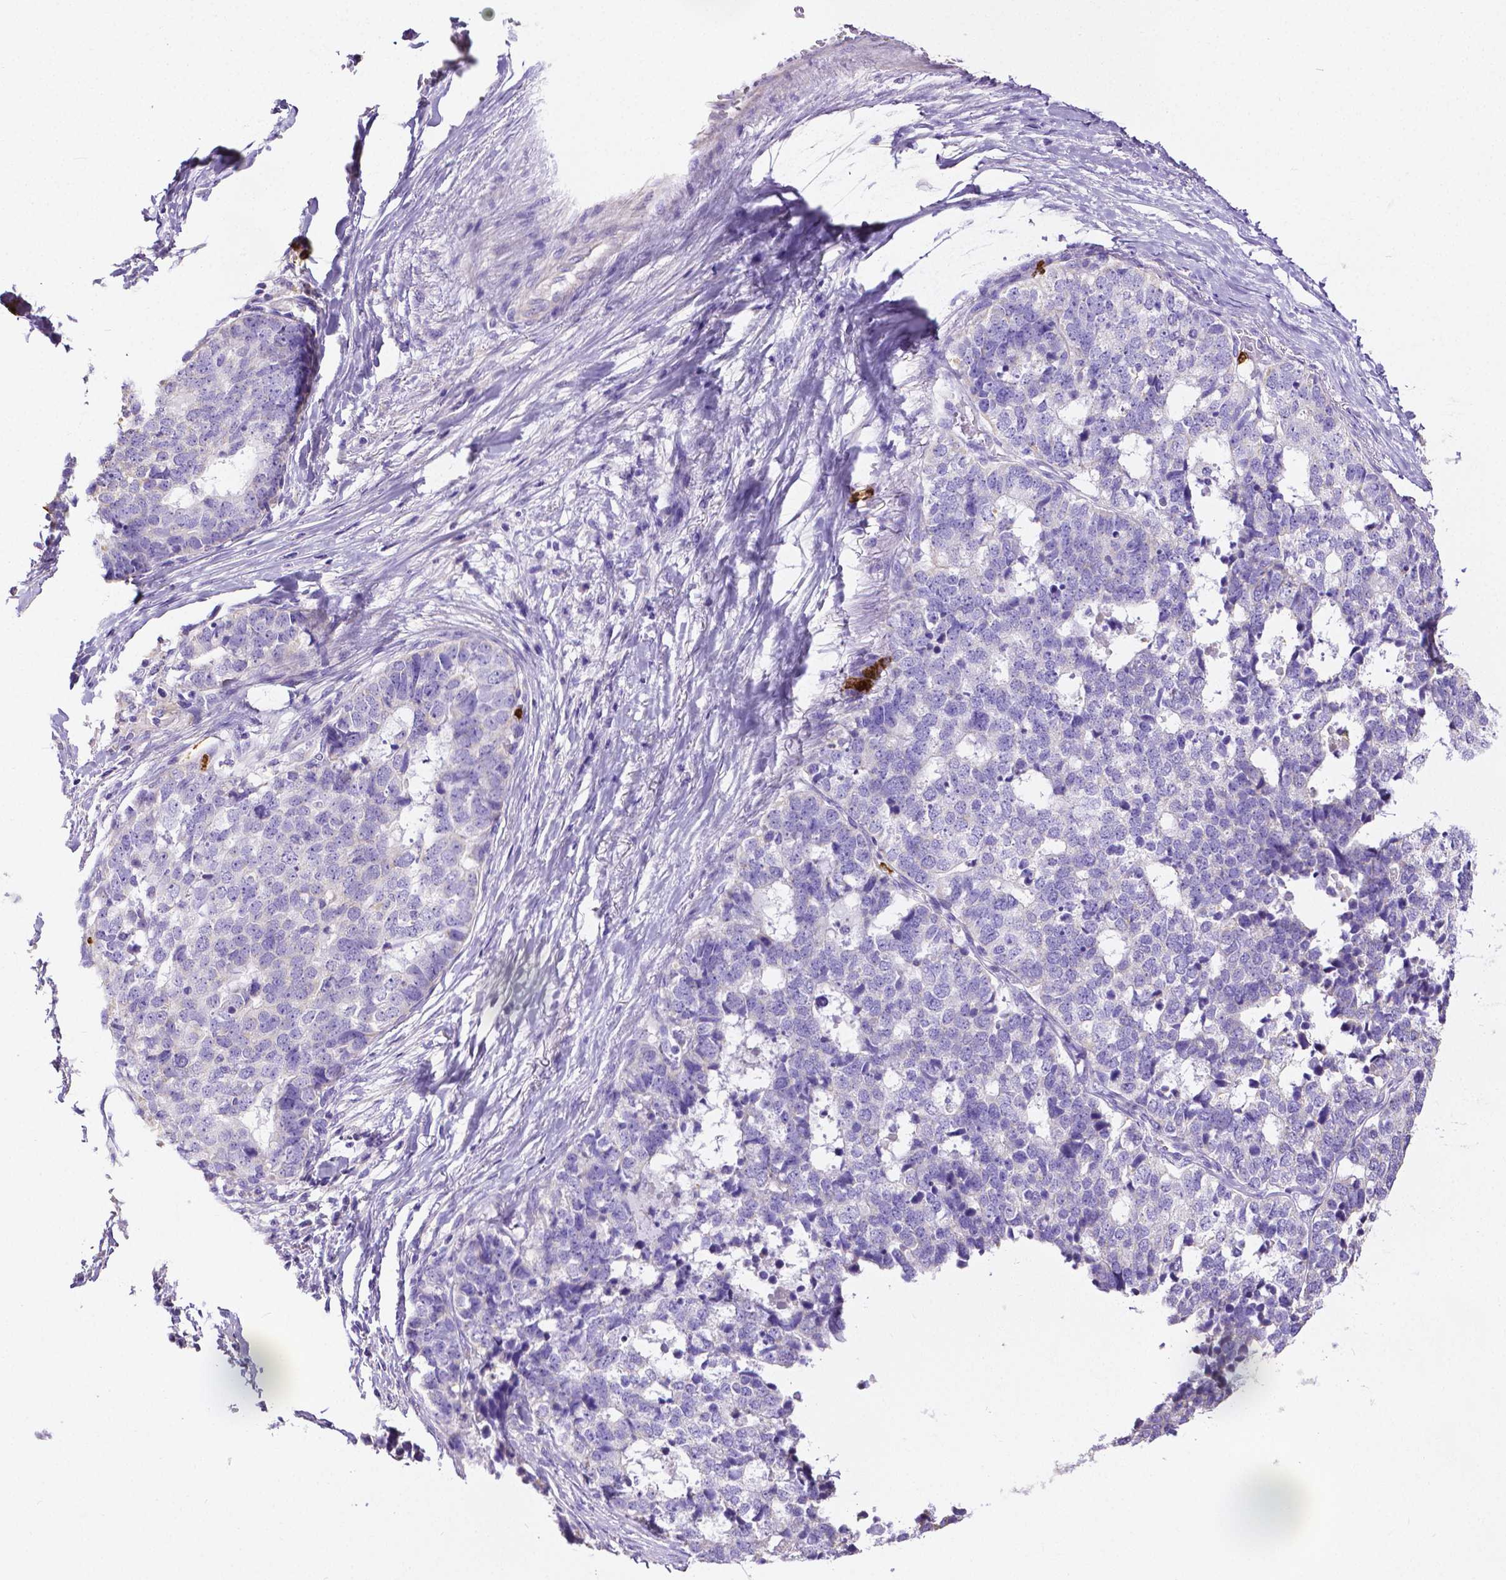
{"staining": {"intensity": "negative", "quantity": "none", "location": "none"}, "tissue": "stomach cancer", "cell_type": "Tumor cells", "image_type": "cancer", "snomed": [{"axis": "morphology", "description": "Adenocarcinoma, NOS"}, {"axis": "topography", "description": "Stomach"}], "caption": "DAB immunohistochemical staining of human stomach cancer shows no significant positivity in tumor cells.", "gene": "MMP9", "patient": {"sex": "male", "age": 69}}